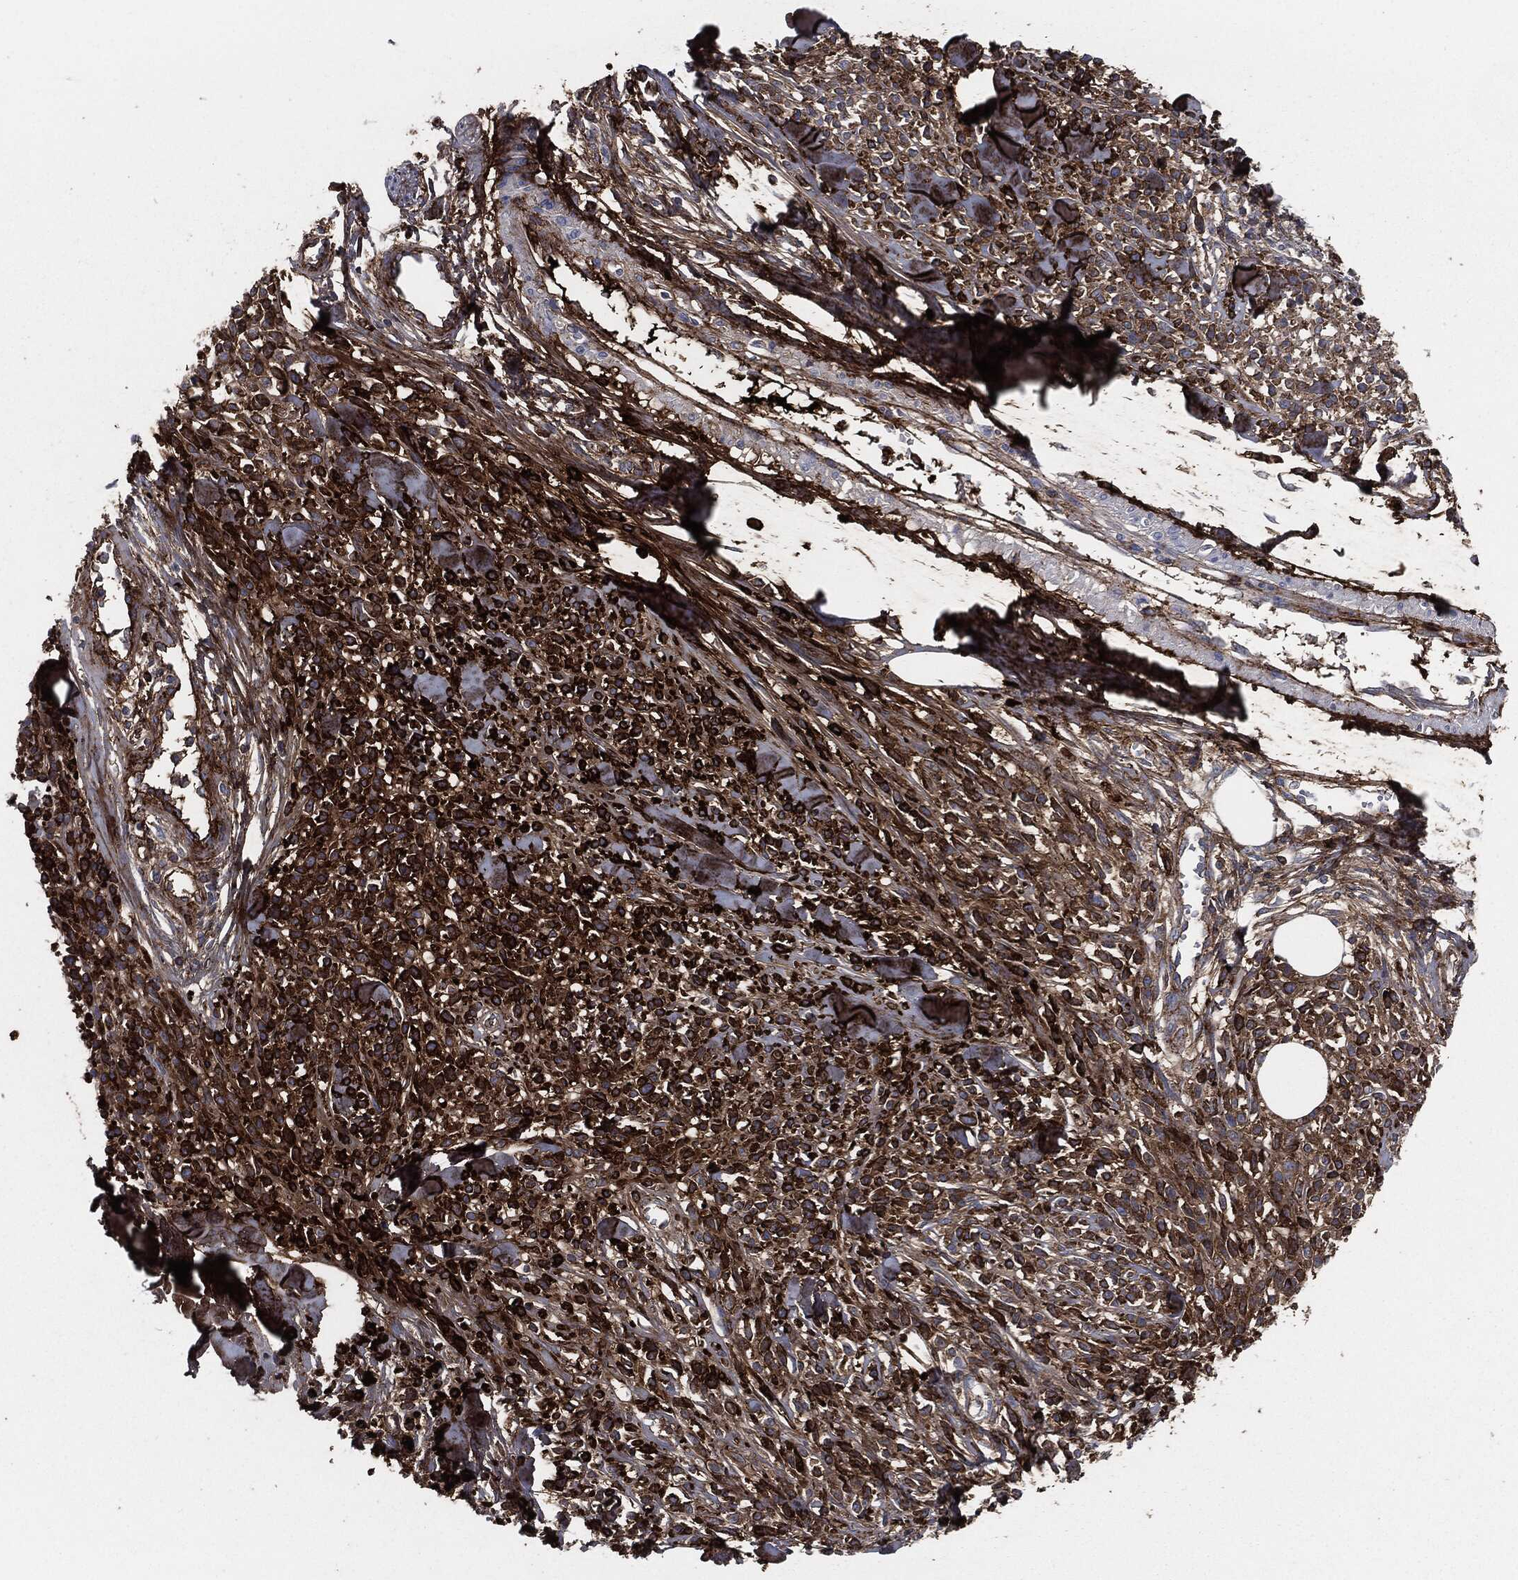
{"staining": {"intensity": "strong", "quantity": "<25%", "location": "cytoplasmic/membranous"}, "tissue": "melanoma", "cell_type": "Tumor cells", "image_type": "cancer", "snomed": [{"axis": "morphology", "description": "Malignant melanoma, NOS"}, {"axis": "topography", "description": "Skin"}, {"axis": "topography", "description": "Skin of trunk"}], "caption": "Melanoma was stained to show a protein in brown. There is medium levels of strong cytoplasmic/membranous positivity in about <25% of tumor cells.", "gene": "APOB", "patient": {"sex": "male", "age": 74}}